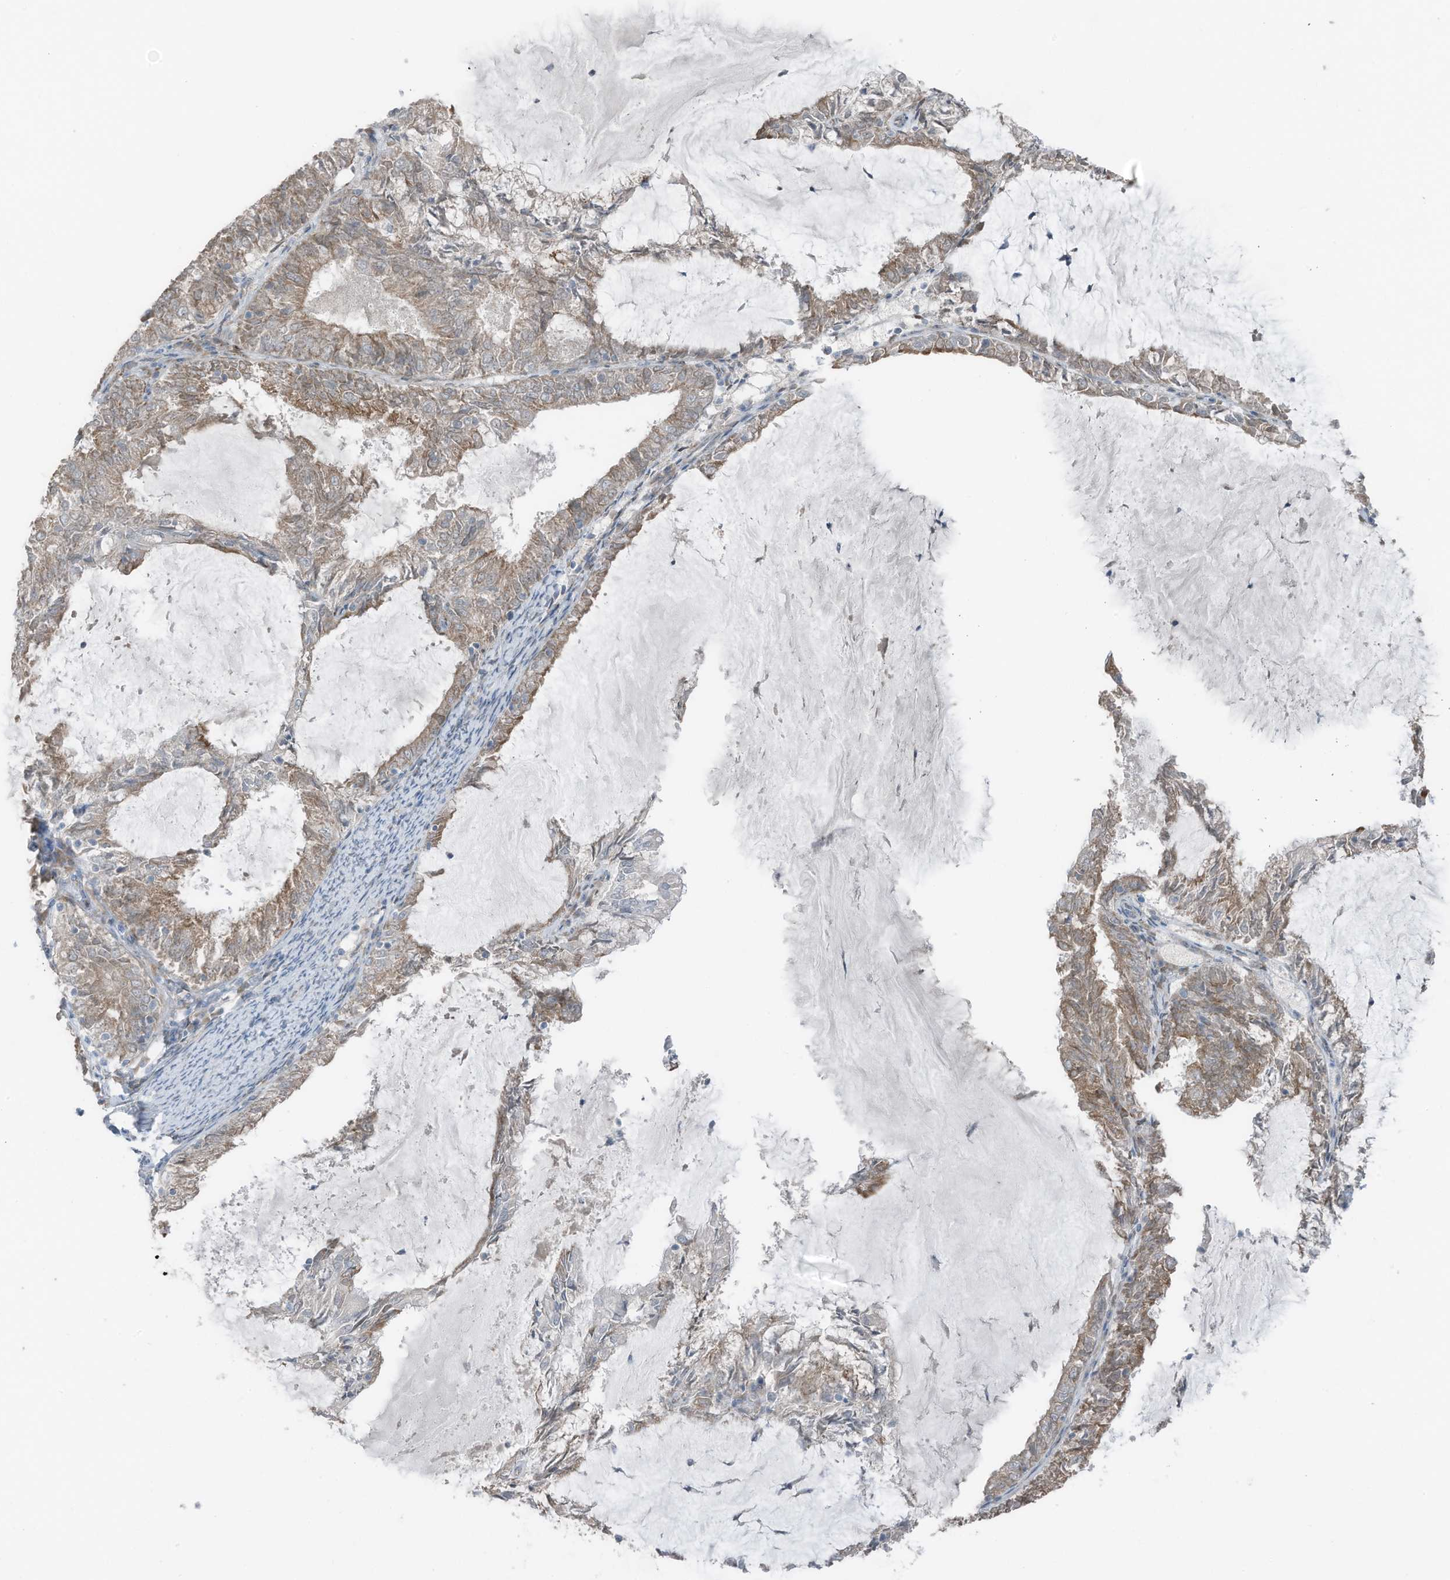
{"staining": {"intensity": "moderate", "quantity": "25%-75%", "location": "cytoplasmic/membranous"}, "tissue": "endometrial cancer", "cell_type": "Tumor cells", "image_type": "cancer", "snomed": [{"axis": "morphology", "description": "Adenocarcinoma, NOS"}, {"axis": "topography", "description": "Endometrium"}], "caption": "Moderate cytoplasmic/membranous expression for a protein is identified in approximately 25%-75% of tumor cells of endometrial cancer (adenocarcinoma) using immunohistochemistry.", "gene": "ARHGEF33", "patient": {"sex": "female", "age": 57}}